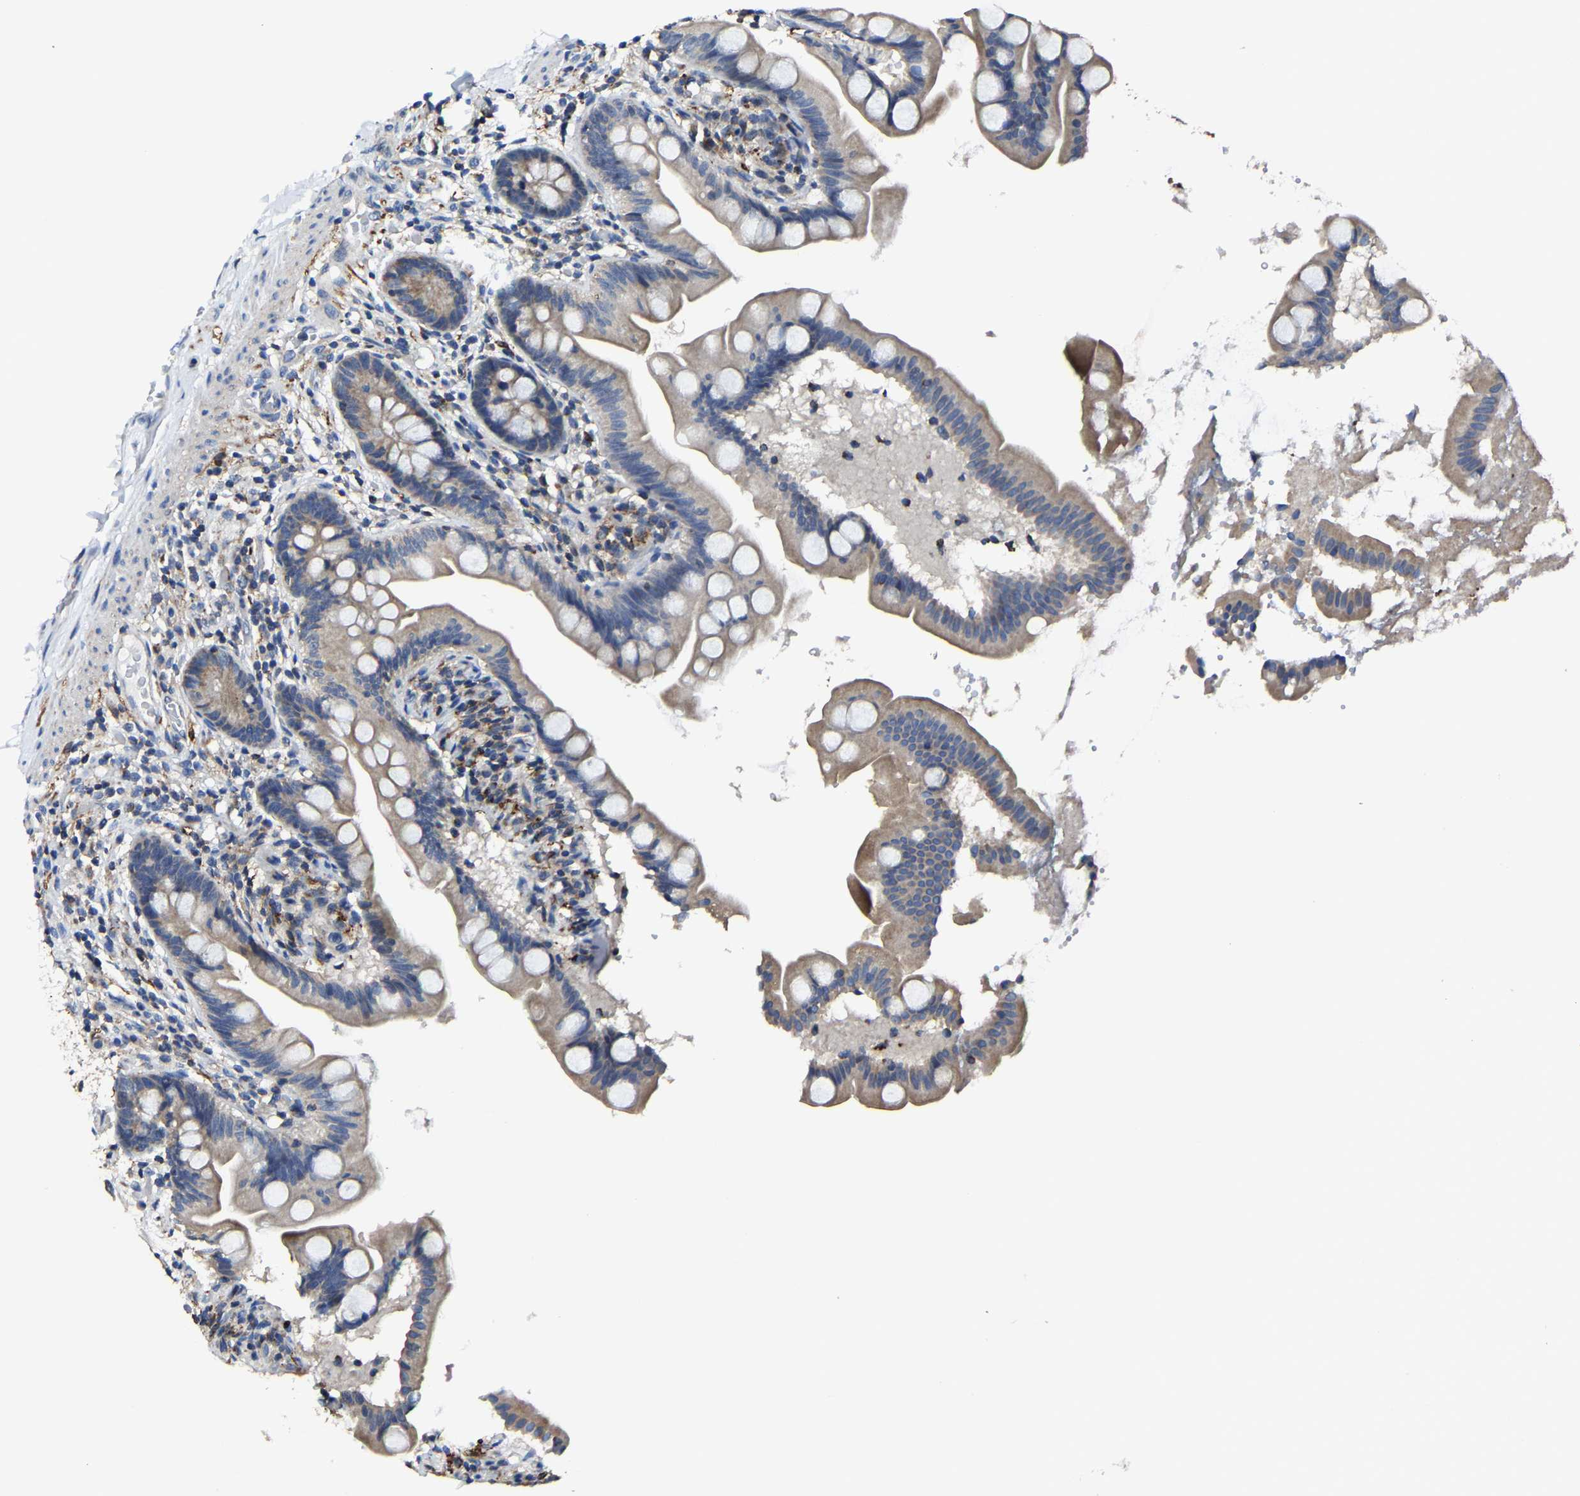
{"staining": {"intensity": "weak", "quantity": ">75%", "location": "cytoplasmic/membranous"}, "tissue": "small intestine", "cell_type": "Glandular cells", "image_type": "normal", "snomed": [{"axis": "morphology", "description": "Normal tissue, NOS"}, {"axis": "topography", "description": "Small intestine"}], "caption": "Immunohistochemistry (DAB (3,3'-diaminobenzidine)) staining of normal human small intestine demonstrates weak cytoplasmic/membranous protein staining in approximately >75% of glandular cells. (IHC, brightfield microscopy, high magnification).", "gene": "AGK", "patient": {"sex": "female", "age": 56}}